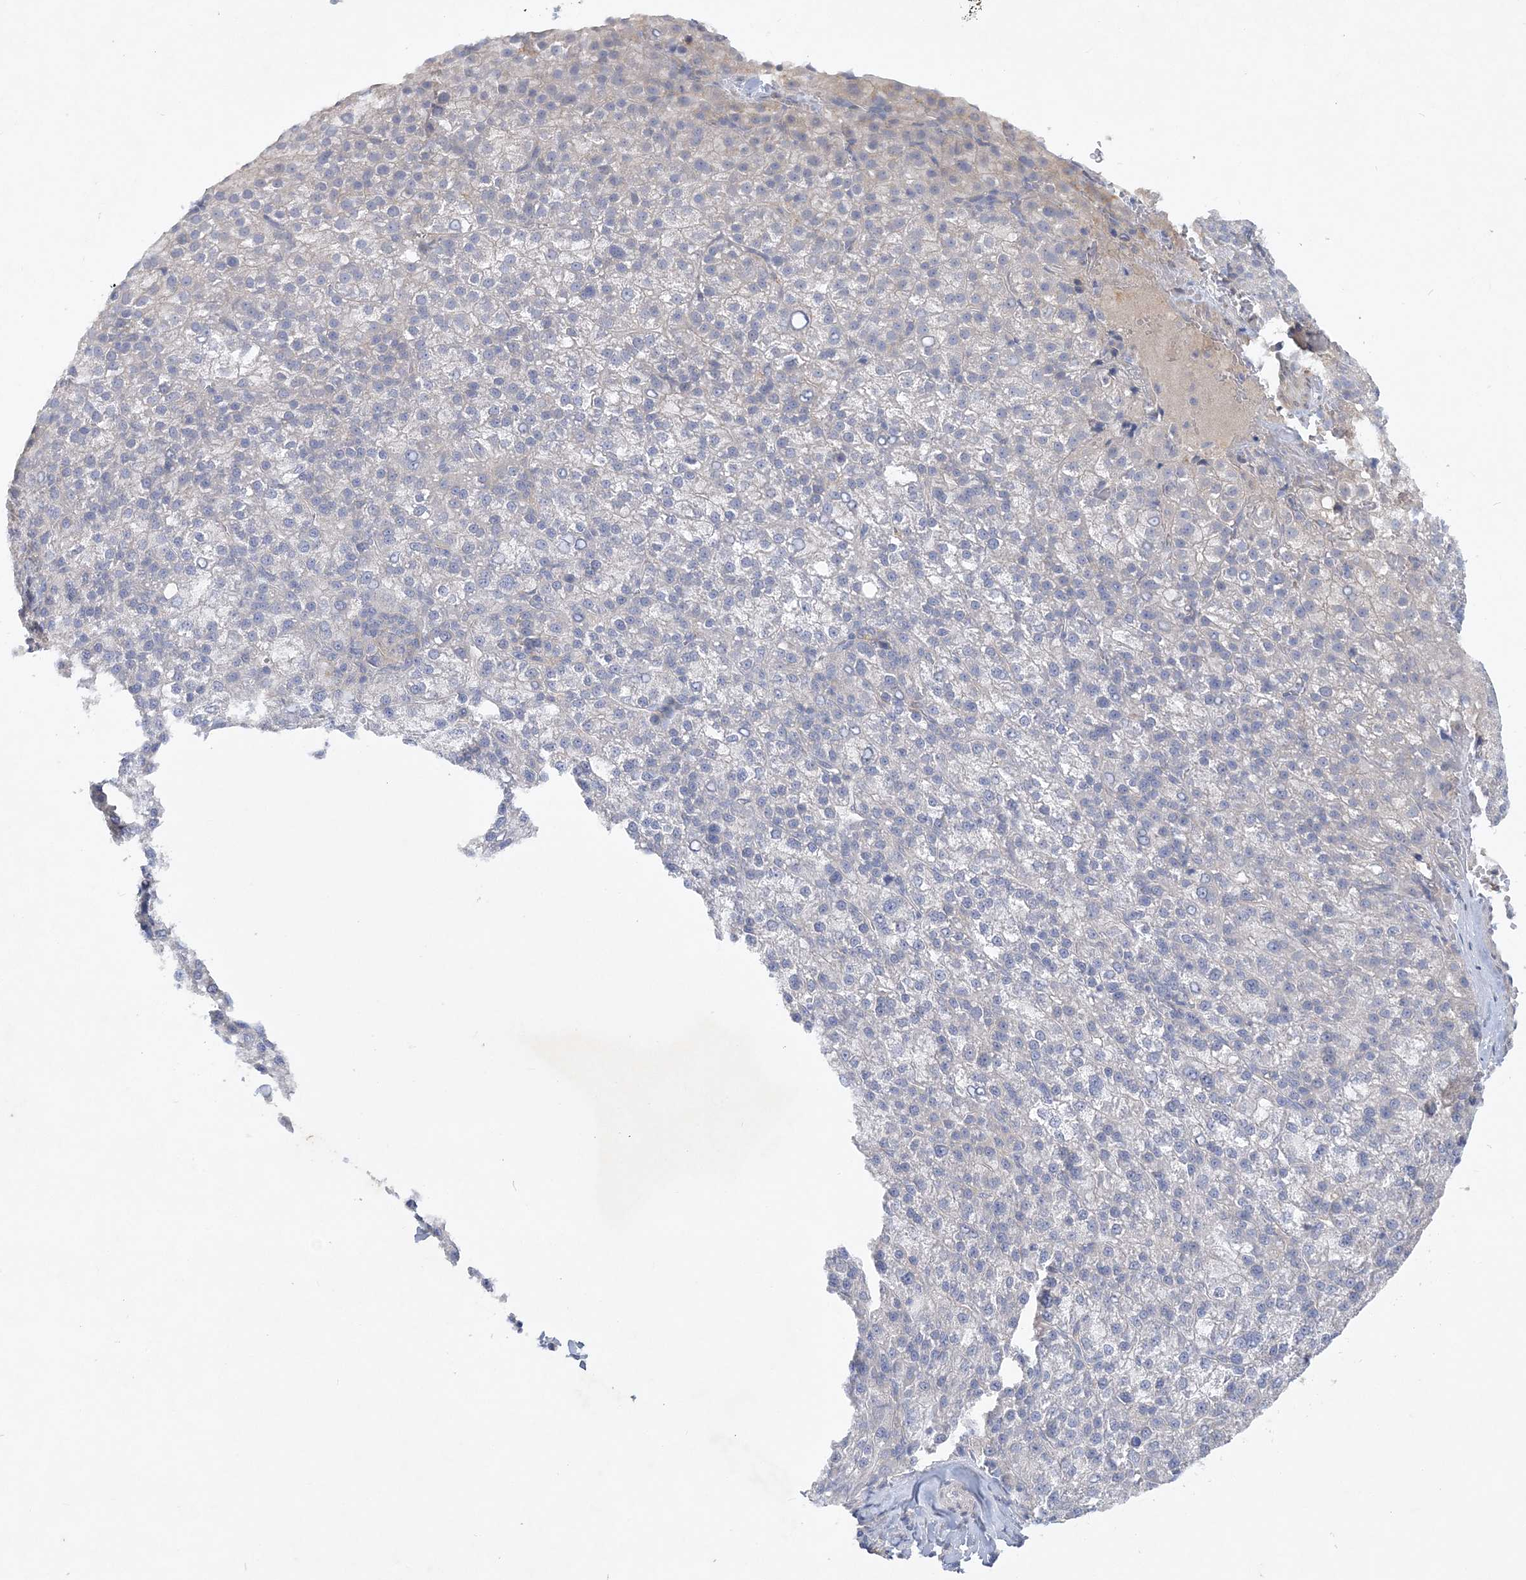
{"staining": {"intensity": "negative", "quantity": "none", "location": "none"}, "tissue": "liver cancer", "cell_type": "Tumor cells", "image_type": "cancer", "snomed": [{"axis": "morphology", "description": "Carcinoma, Hepatocellular, NOS"}, {"axis": "topography", "description": "Liver"}], "caption": "Immunohistochemical staining of liver cancer (hepatocellular carcinoma) shows no significant staining in tumor cells. (Brightfield microscopy of DAB (3,3'-diaminobenzidine) immunohistochemistry (IHC) at high magnification).", "gene": "ANKRD35", "patient": {"sex": "female", "age": 58}}